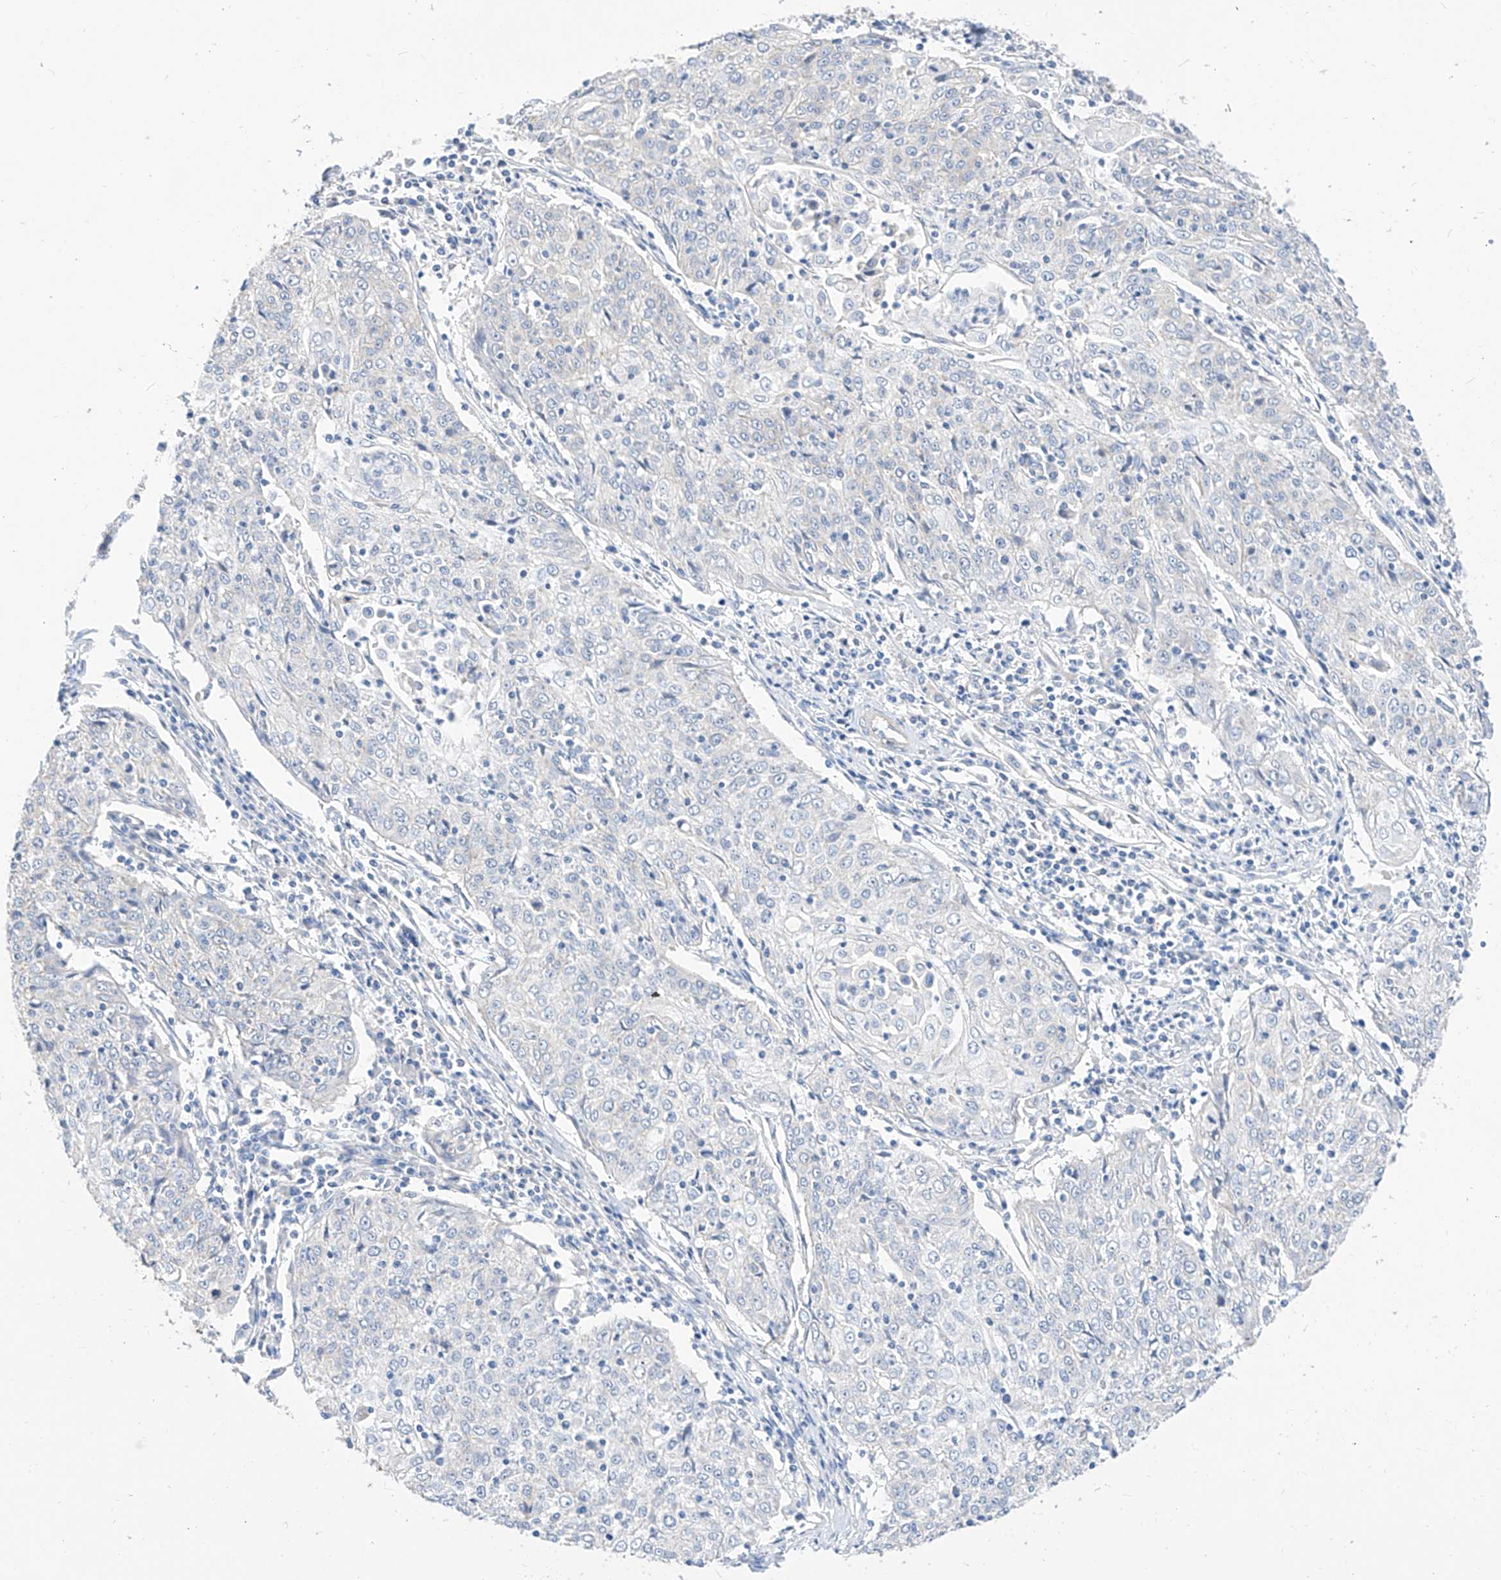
{"staining": {"intensity": "negative", "quantity": "none", "location": "none"}, "tissue": "cervical cancer", "cell_type": "Tumor cells", "image_type": "cancer", "snomed": [{"axis": "morphology", "description": "Squamous cell carcinoma, NOS"}, {"axis": "topography", "description": "Cervix"}], "caption": "This is an immunohistochemistry (IHC) micrograph of cervical squamous cell carcinoma. There is no expression in tumor cells.", "gene": "SCGB2A1", "patient": {"sex": "female", "age": 48}}